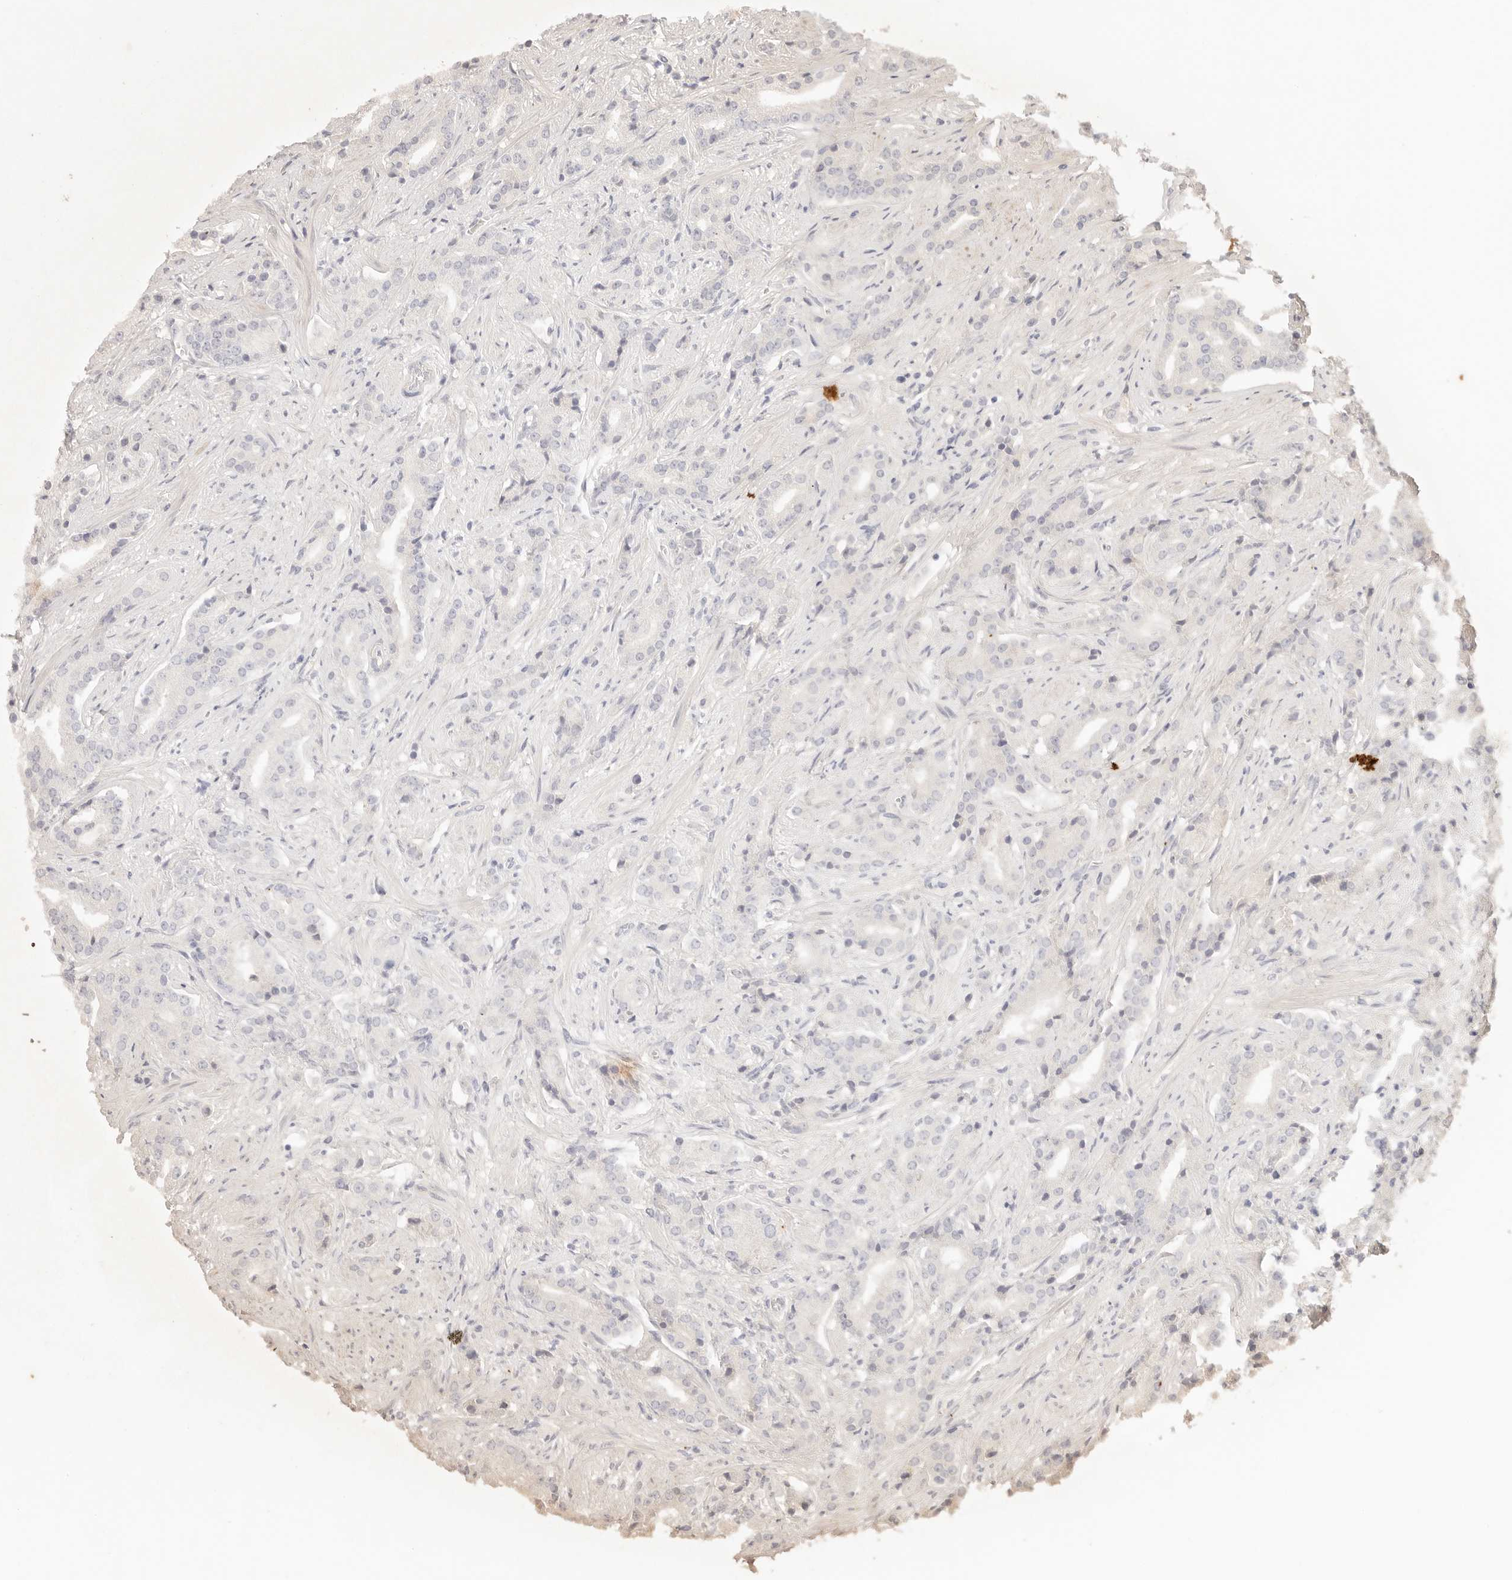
{"staining": {"intensity": "negative", "quantity": "none", "location": "none"}, "tissue": "prostate cancer", "cell_type": "Tumor cells", "image_type": "cancer", "snomed": [{"axis": "morphology", "description": "Adenocarcinoma, Low grade"}, {"axis": "topography", "description": "Prostate"}], "caption": "DAB (3,3'-diaminobenzidine) immunohistochemical staining of low-grade adenocarcinoma (prostate) shows no significant staining in tumor cells. The staining is performed using DAB brown chromogen with nuclei counter-stained in using hematoxylin.", "gene": "IL1R2", "patient": {"sex": "male", "age": 67}}